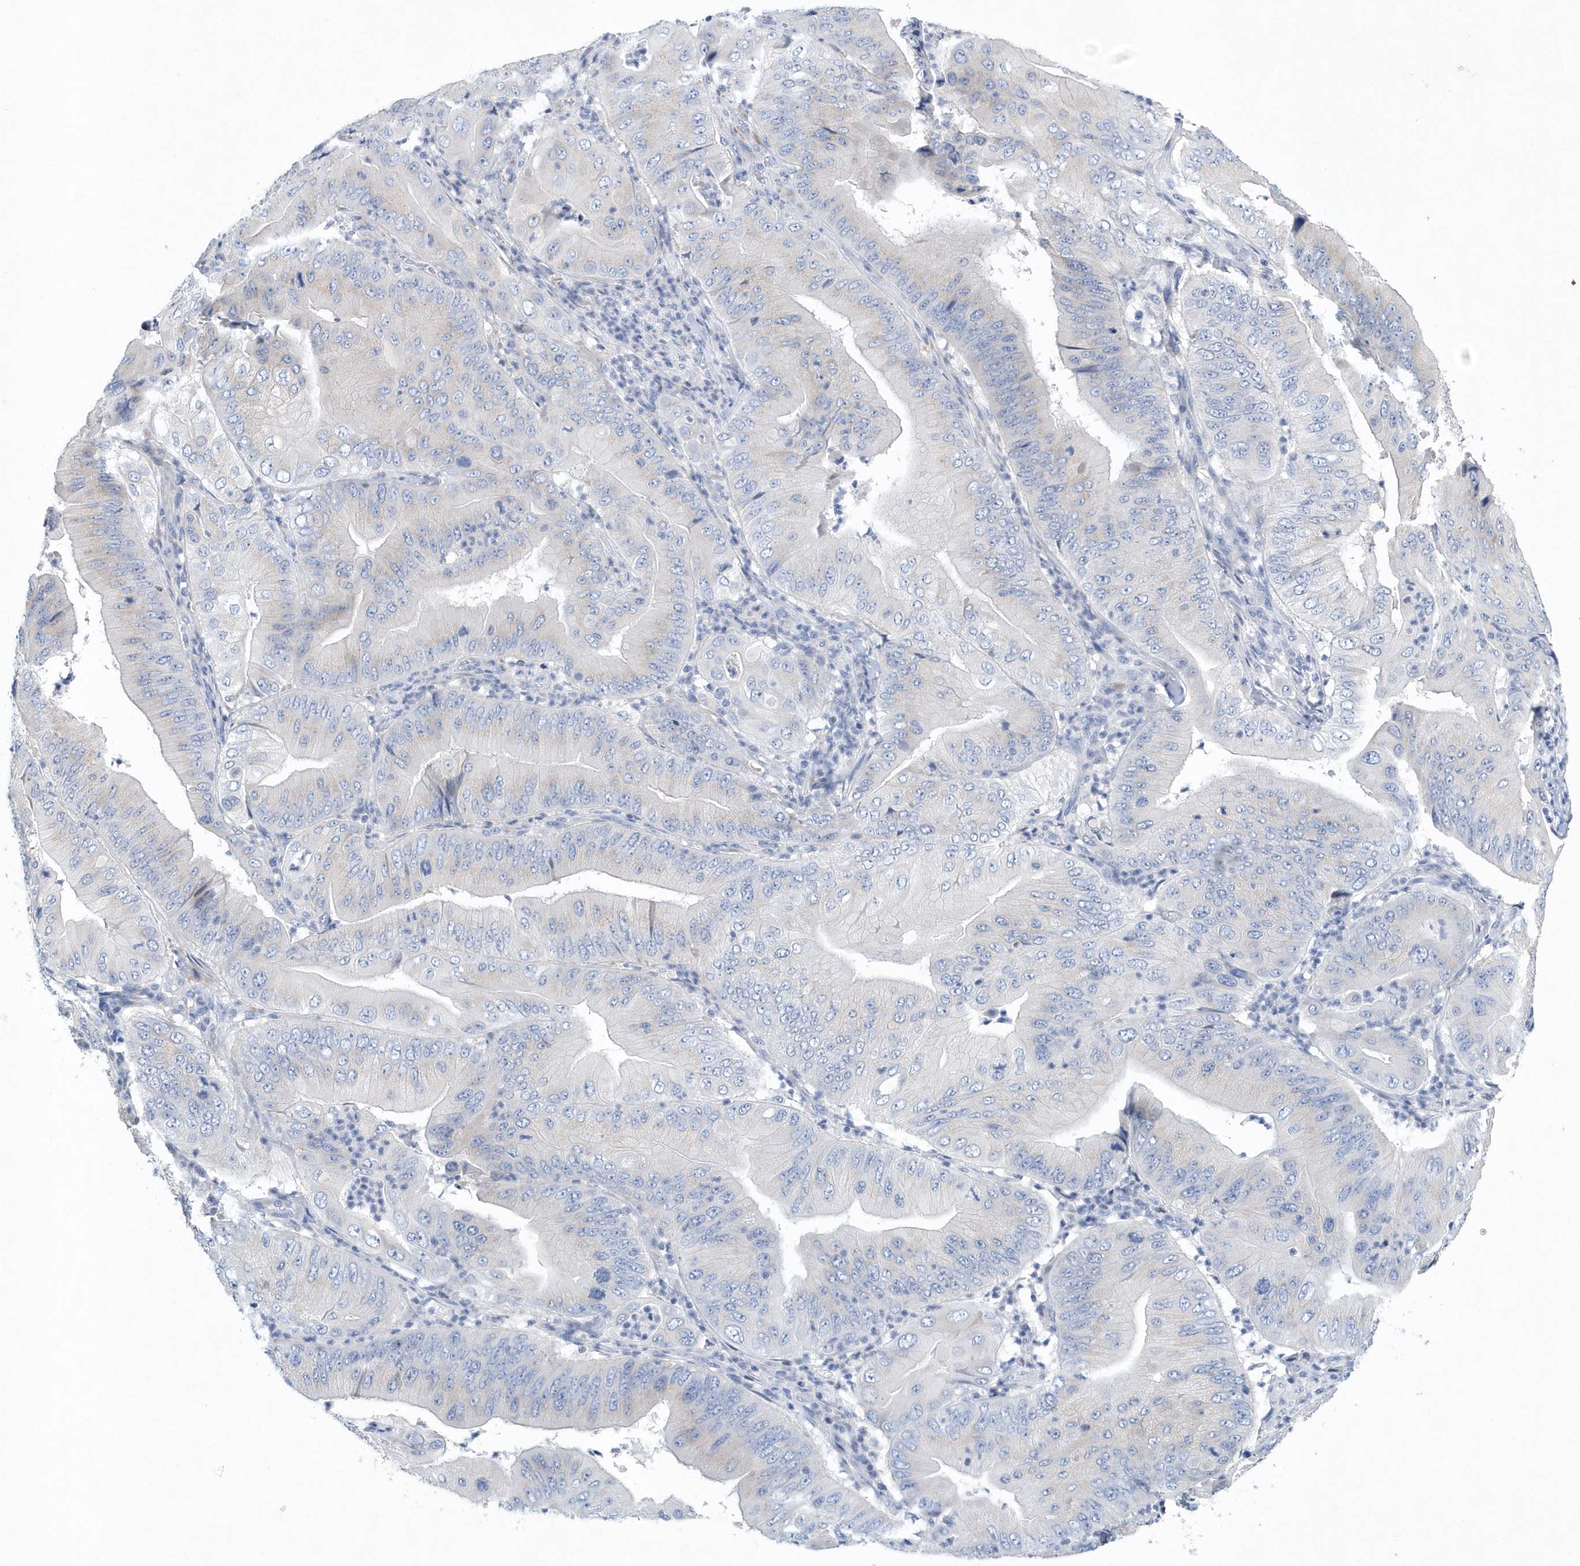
{"staining": {"intensity": "negative", "quantity": "none", "location": "none"}, "tissue": "pancreatic cancer", "cell_type": "Tumor cells", "image_type": "cancer", "snomed": [{"axis": "morphology", "description": "Adenocarcinoma, NOS"}, {"axis": "topography", "description": "Pancreas"}], "caption": "This image is of adenocarcinoma (pancreatic) stained with IHC to label a protein in brown with the nuclei are counter-stained blue. There is no staining in tumor cells. (DAB (3,3'-diaminobenzidine) immunohistochemistry (IHC) with hematoxylin counter stain).", "gene": "SPATA18", "patient": {"sex": "female", "age": 77}}